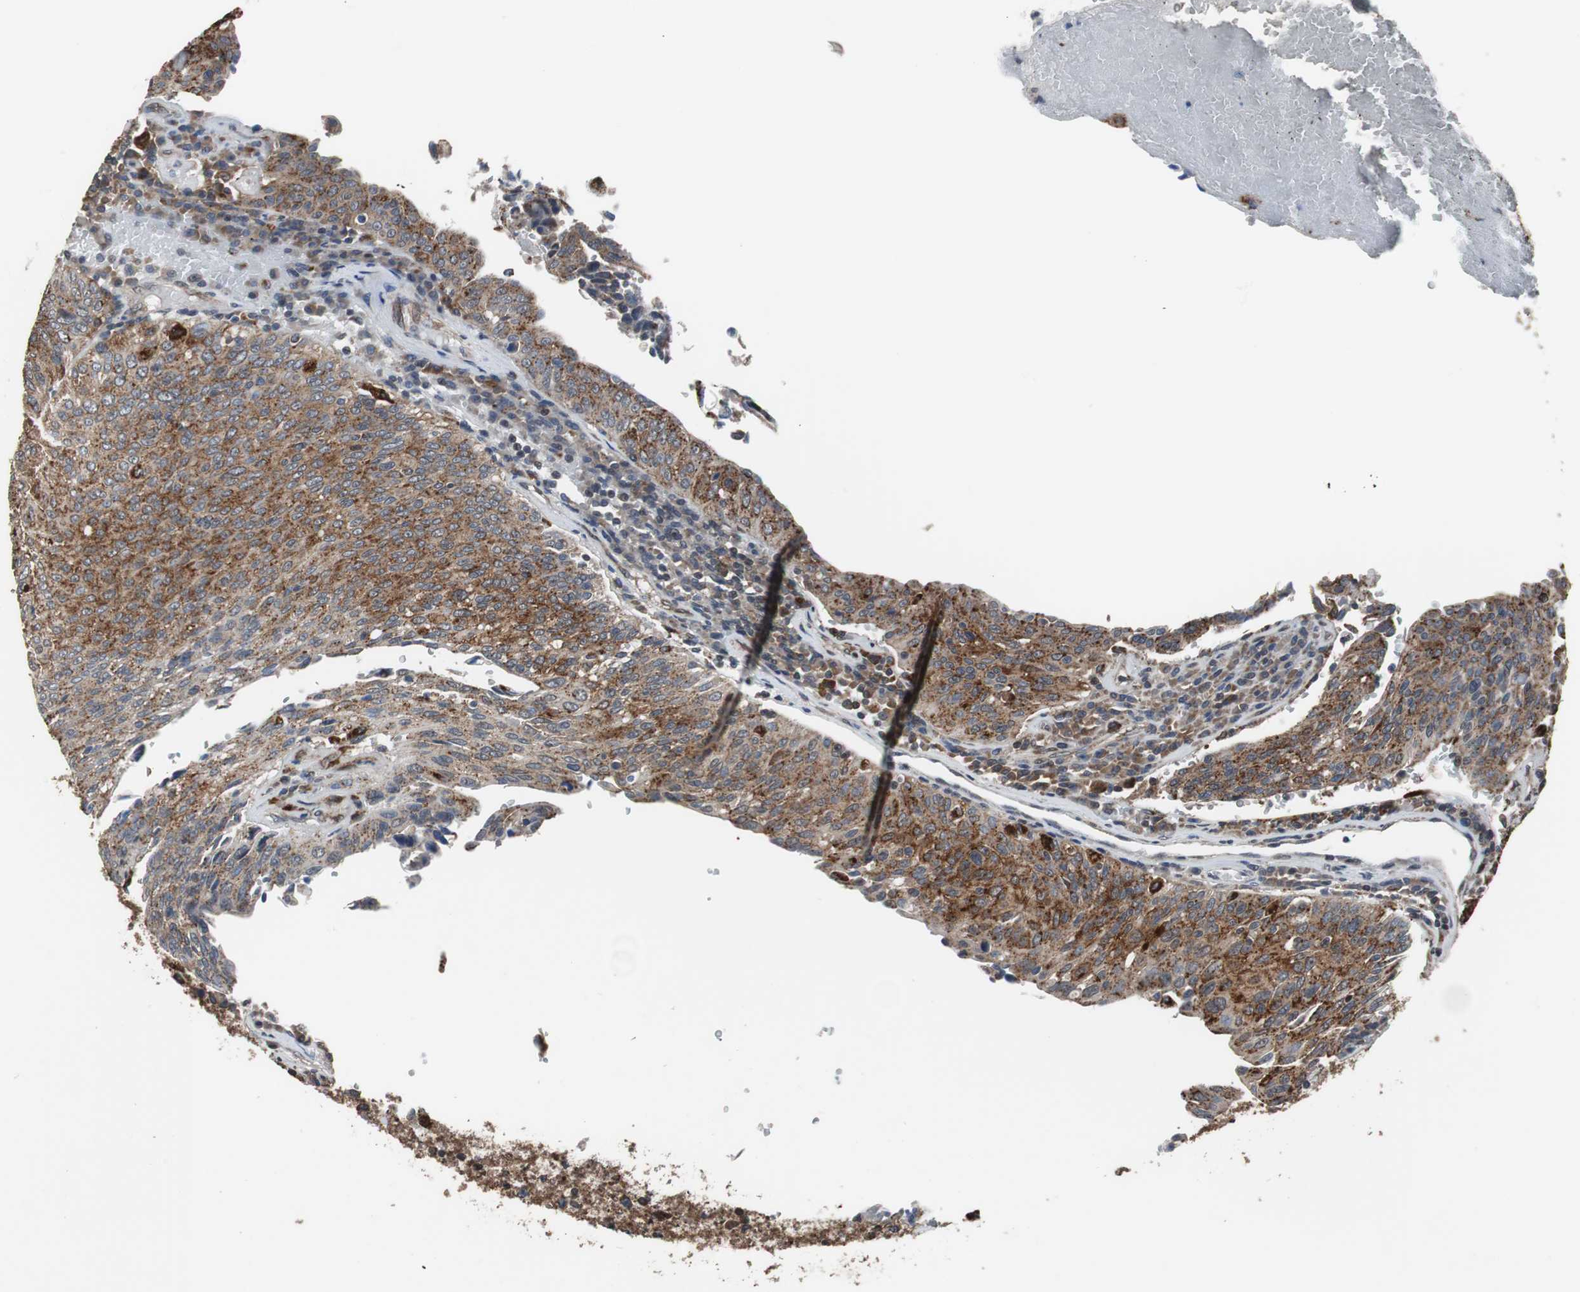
{"staining": {"intensity": "strong", "quantity": ">75%", "location": "cytoplasmic/membranous"}, "tissue": "urothelial cancer", "cell_type": "Tumor cells", "image_type": "cancer", "snomed": [{"axis": "morphology", "description": "Urothelial carcinoma, High grade"}, {"axis": "topography", "description": "Urinary bladder"}], "caption": "An image of high-grade urothelial carcinoma stained for a protein demonstrates strong cytoplasmic/membranous brown staining in tumor cells.", "gene": "USP10", "patient": {"sex": "male", "age": 66}}